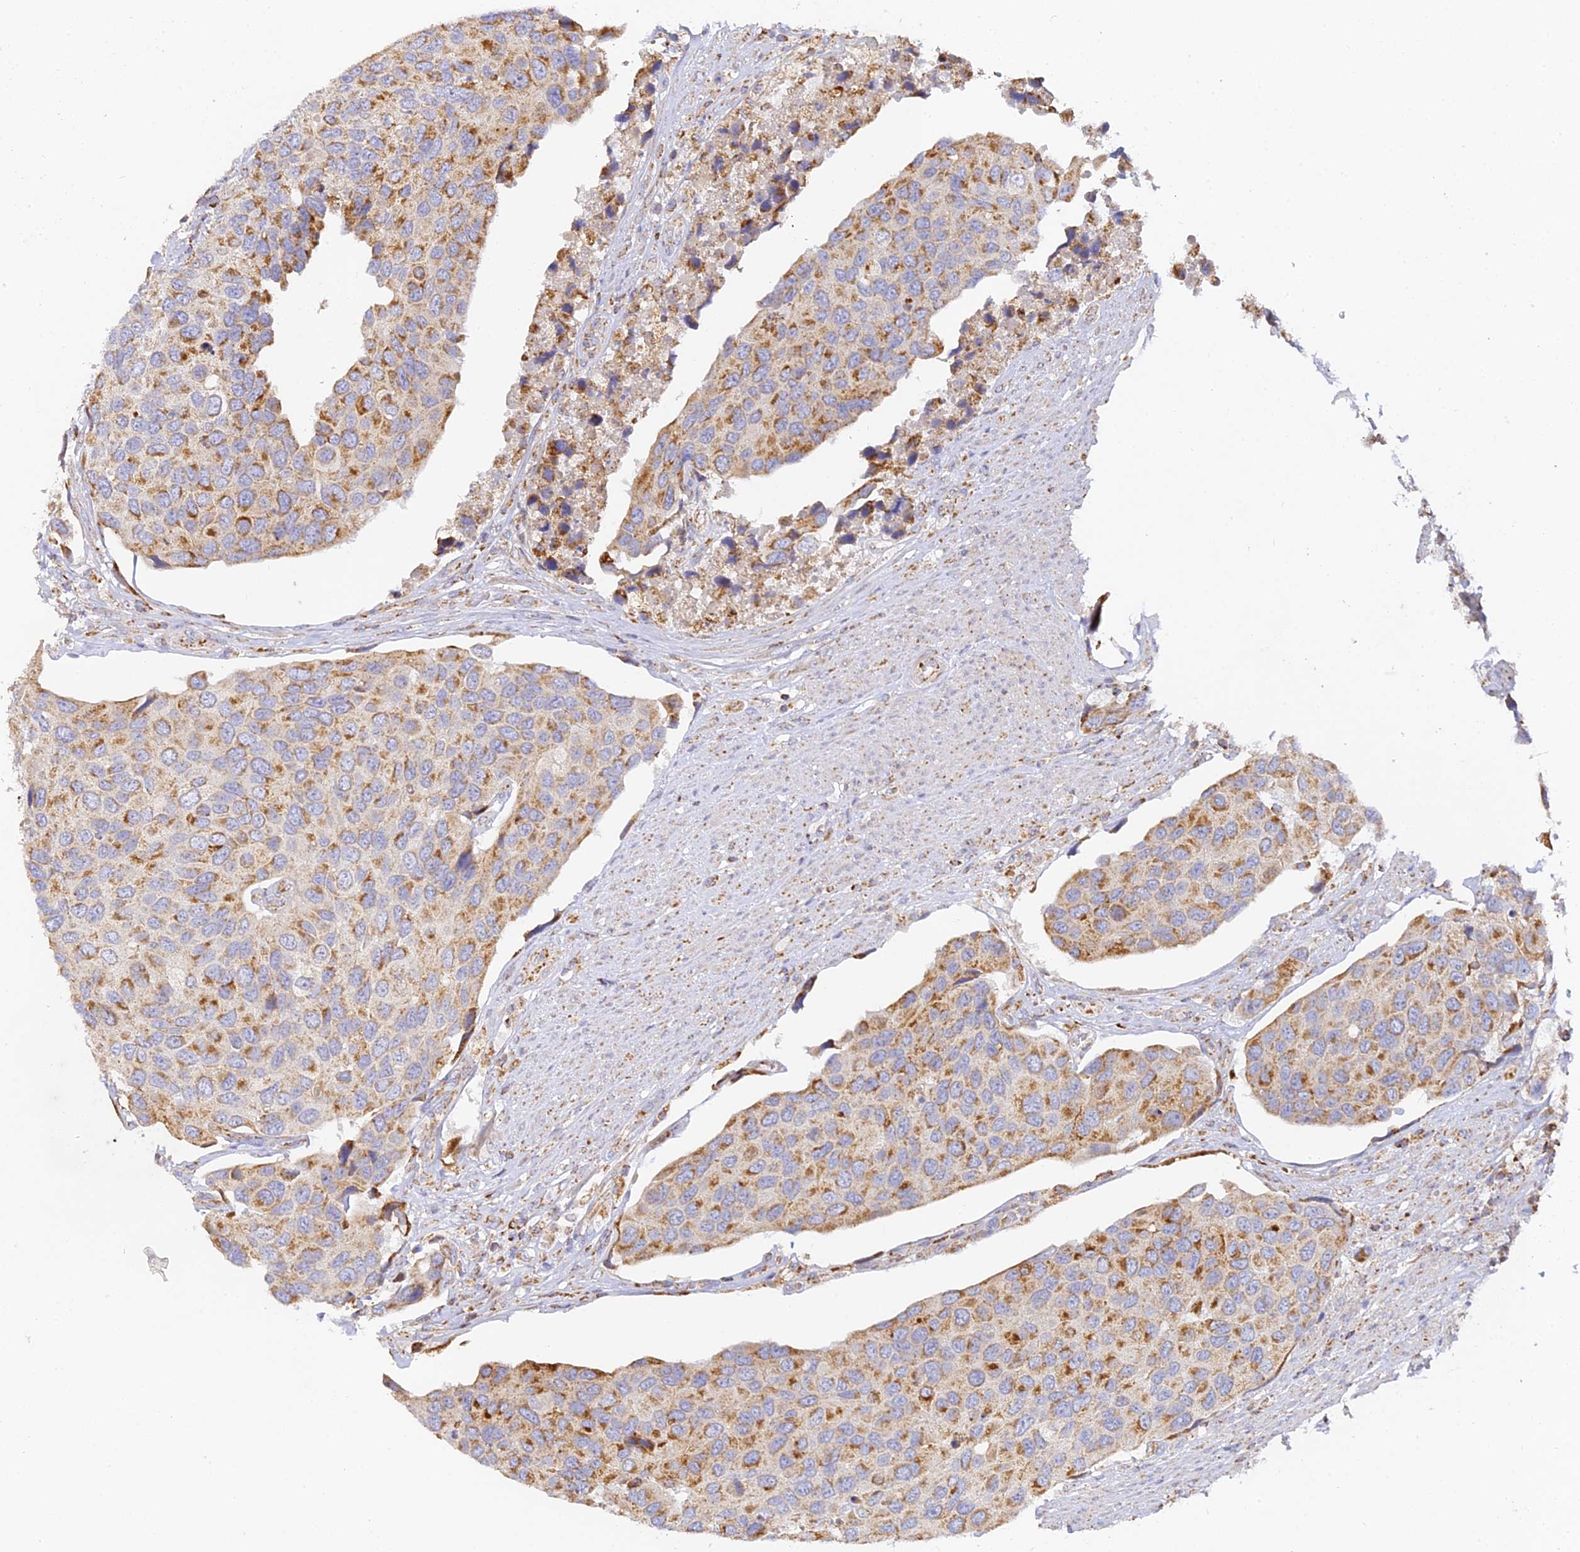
{"staining": {"intensity": "moderate", "quantity": ">75%", "location": "cytoplasmic/membranous"}, "tissue": "urothelial cancer", "cell_type": "Tumor cells", "image_type": "cancer", "snomed": [{"axis": "morphology", "description": "Urothelial carcinoma, High grade"}, {"axis": "topography", "description": "Urinary bladder"}], "caption": "The histopathology image reveals immunohistochemical staining of urothelial cancer. There is moderate cytoplasmic/membranous staining is appreciated in about >75% of tumor cells.", "gene": "DONSON", "patient": {"sex": "male", "age": 74}}